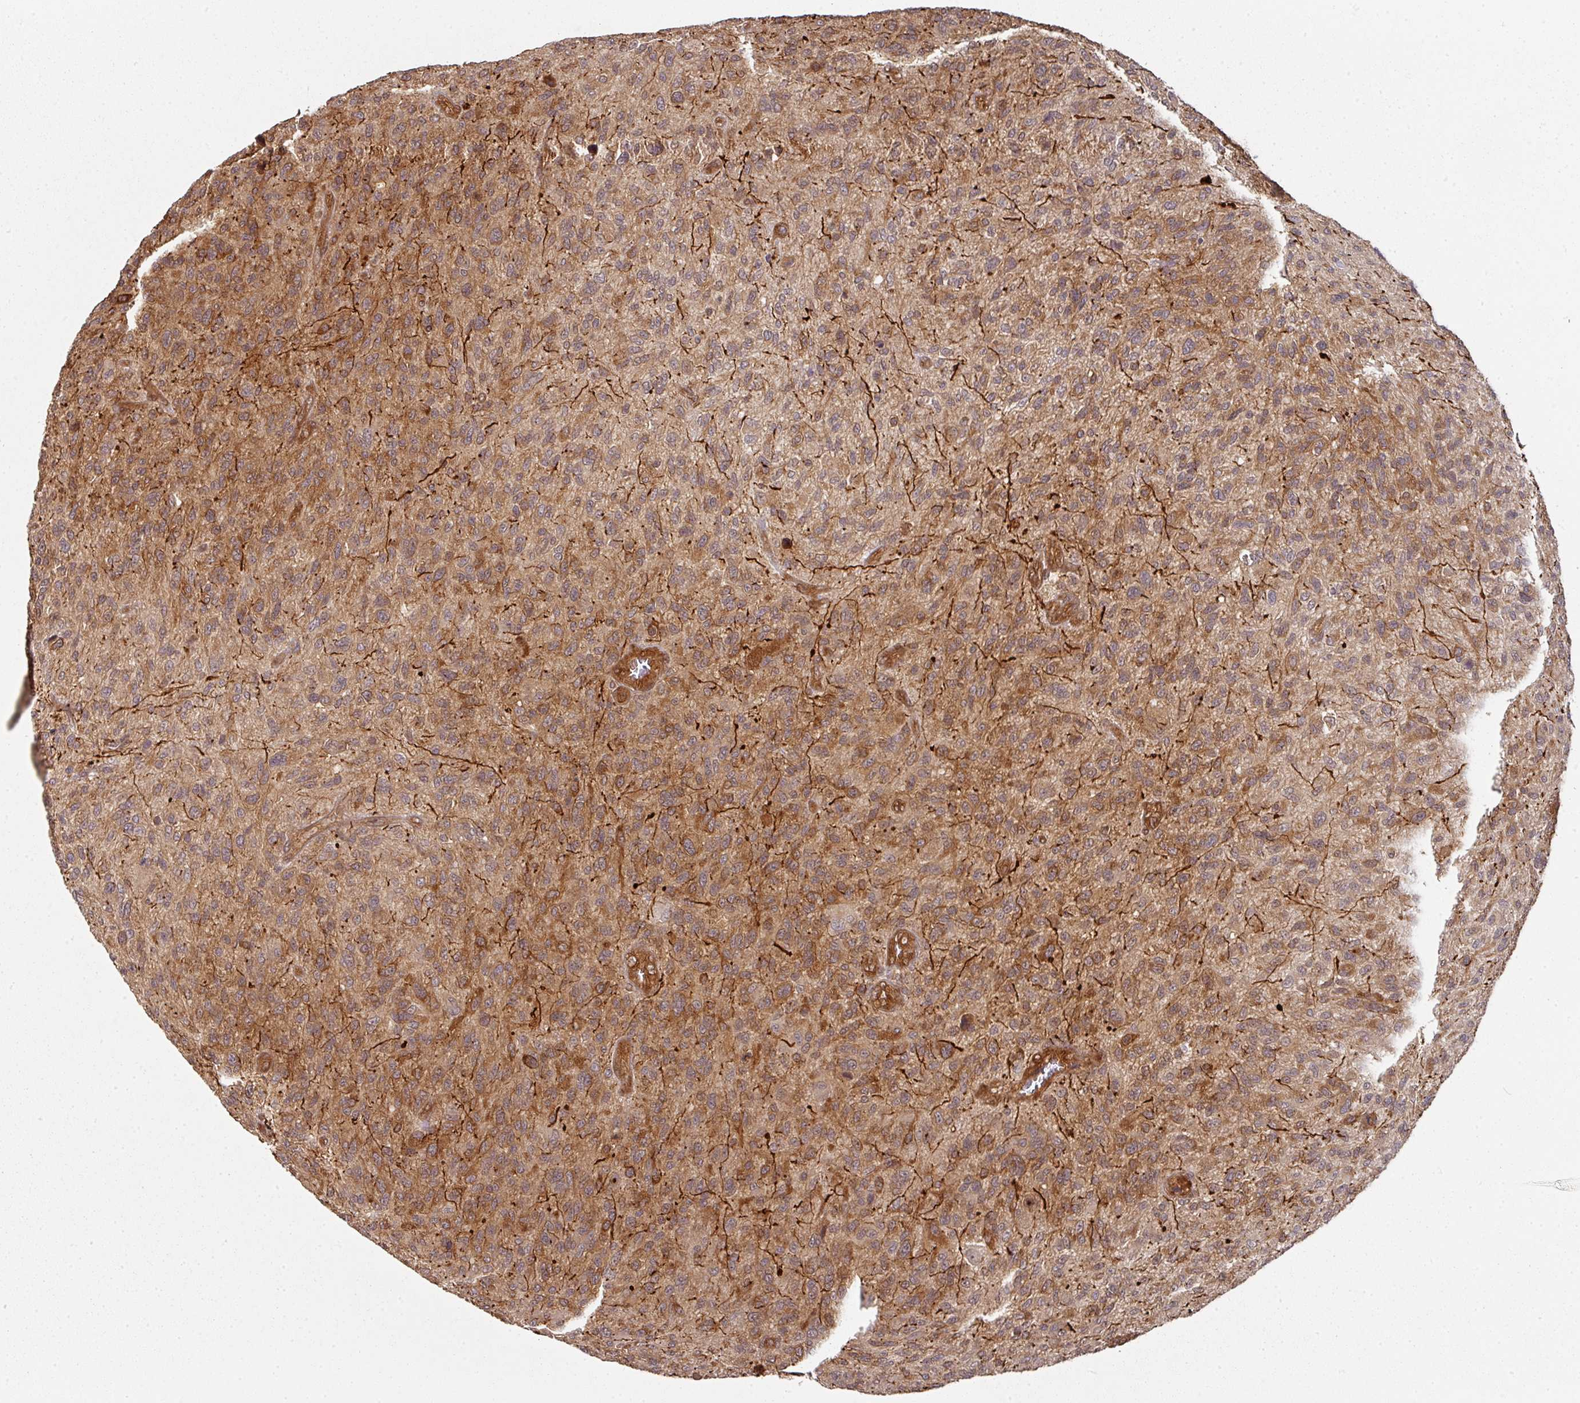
{"staining": {"intensity": "moderate", "quantity": ">75%", "location": "cytoplasmic/membranous"}, "tissue": "glioma", "cell_type": "Tumor cells", "image_type": "cancer", "snomed": [{"axis": "morphology", "description": "Glioma, malignant, High grade"}, {"axis": "topography", "description": "Brain"}], "caption": "Immunohistochemical staining of glioma displays medium levels of moderate cytoplasmic/membranous staining in about >75% of tumor cells. Using DAB (brown) and hematoxylin (blue) stains, captured at high magnification using brightfield microscopy.", "gene": "EIF4EBP2", "patient": {"sex": "male", "age": 47}}